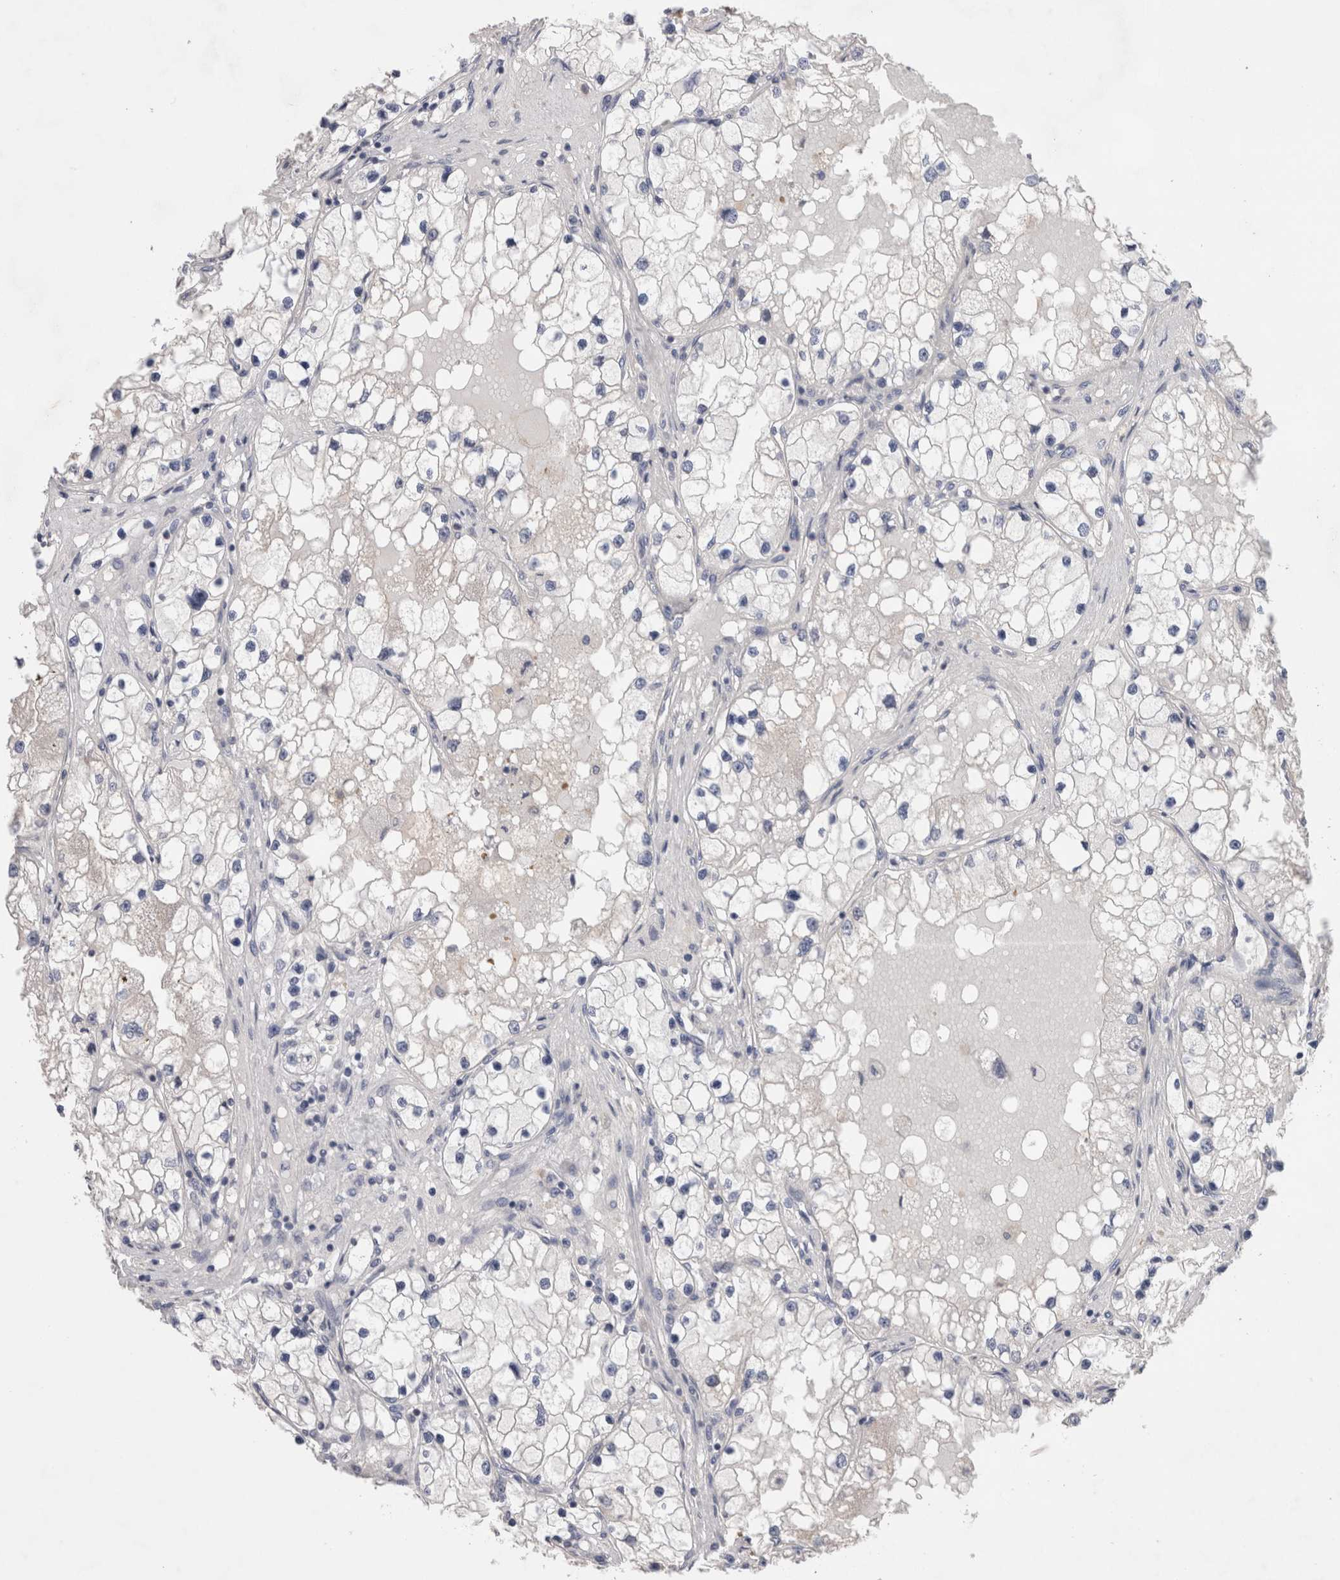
{"staining": {"intensity": "negative", "quantity": "none", "location": "none"}, "tissue": "renal cancer", "cell_type": "Tumor cells", "image_type": "cancer", "snomed": [{"axis": "morphology", "description": "Adenocarcinoma, NOS"}, {"axis": "topography", "description": "Kidney"}], "caption": "This is a photomicrograph of IHC staining of renal cancer, which shows no staining in tumor cells.", "gene": "OTOR", "patient": {"sex": "male", "age": 68}}